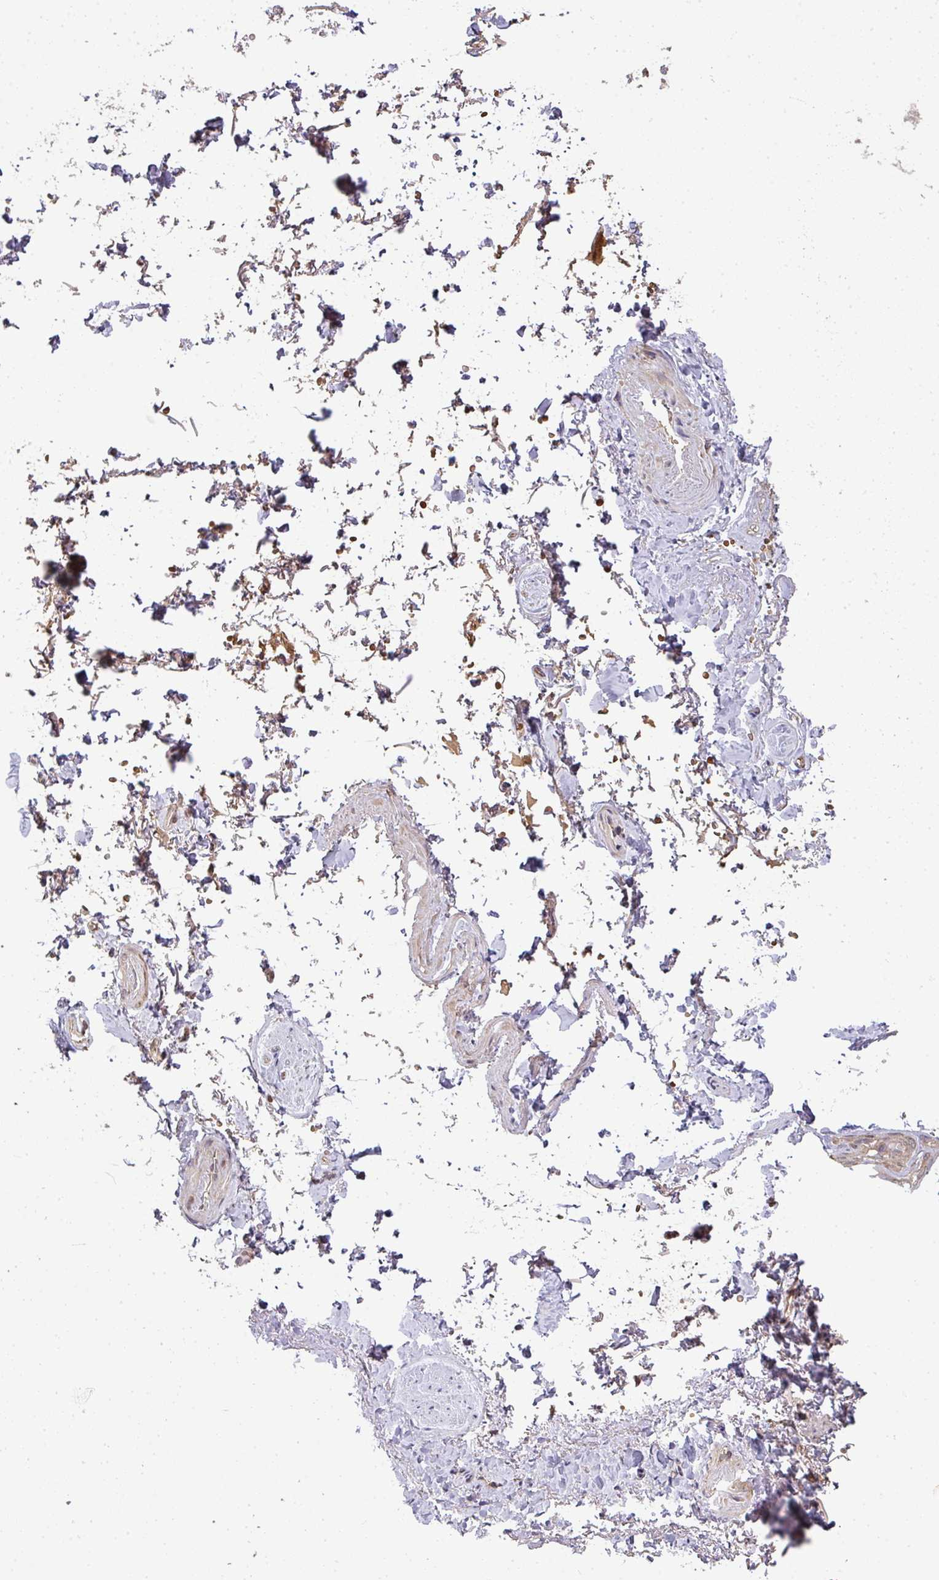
{"staining": {"intensity": "weak", "quantity": "25%-75%", "location": "cytoplasmic/membranous"}, "tissue": "adipose tissue", "cell_type": "Adipocytes", "image_type": "normal", "snomed": [{"axis": "morphology", "description": "Normal tissue, NOS"}, {"axis": "topography", "description": "Vulva"}, {"axis": "topography", "description": "Vagina"}, {"axis": "topography", "description": "Peripheral nerve tissue"}], "caption": "Weak cytoplasmic/membranous expression for a protein is appreciated in about 25%-75% of adipocytes of benign adipose tissue using IHC.", "gene": "MALSU1", "patient": {"sex": "female", "age": 66}}